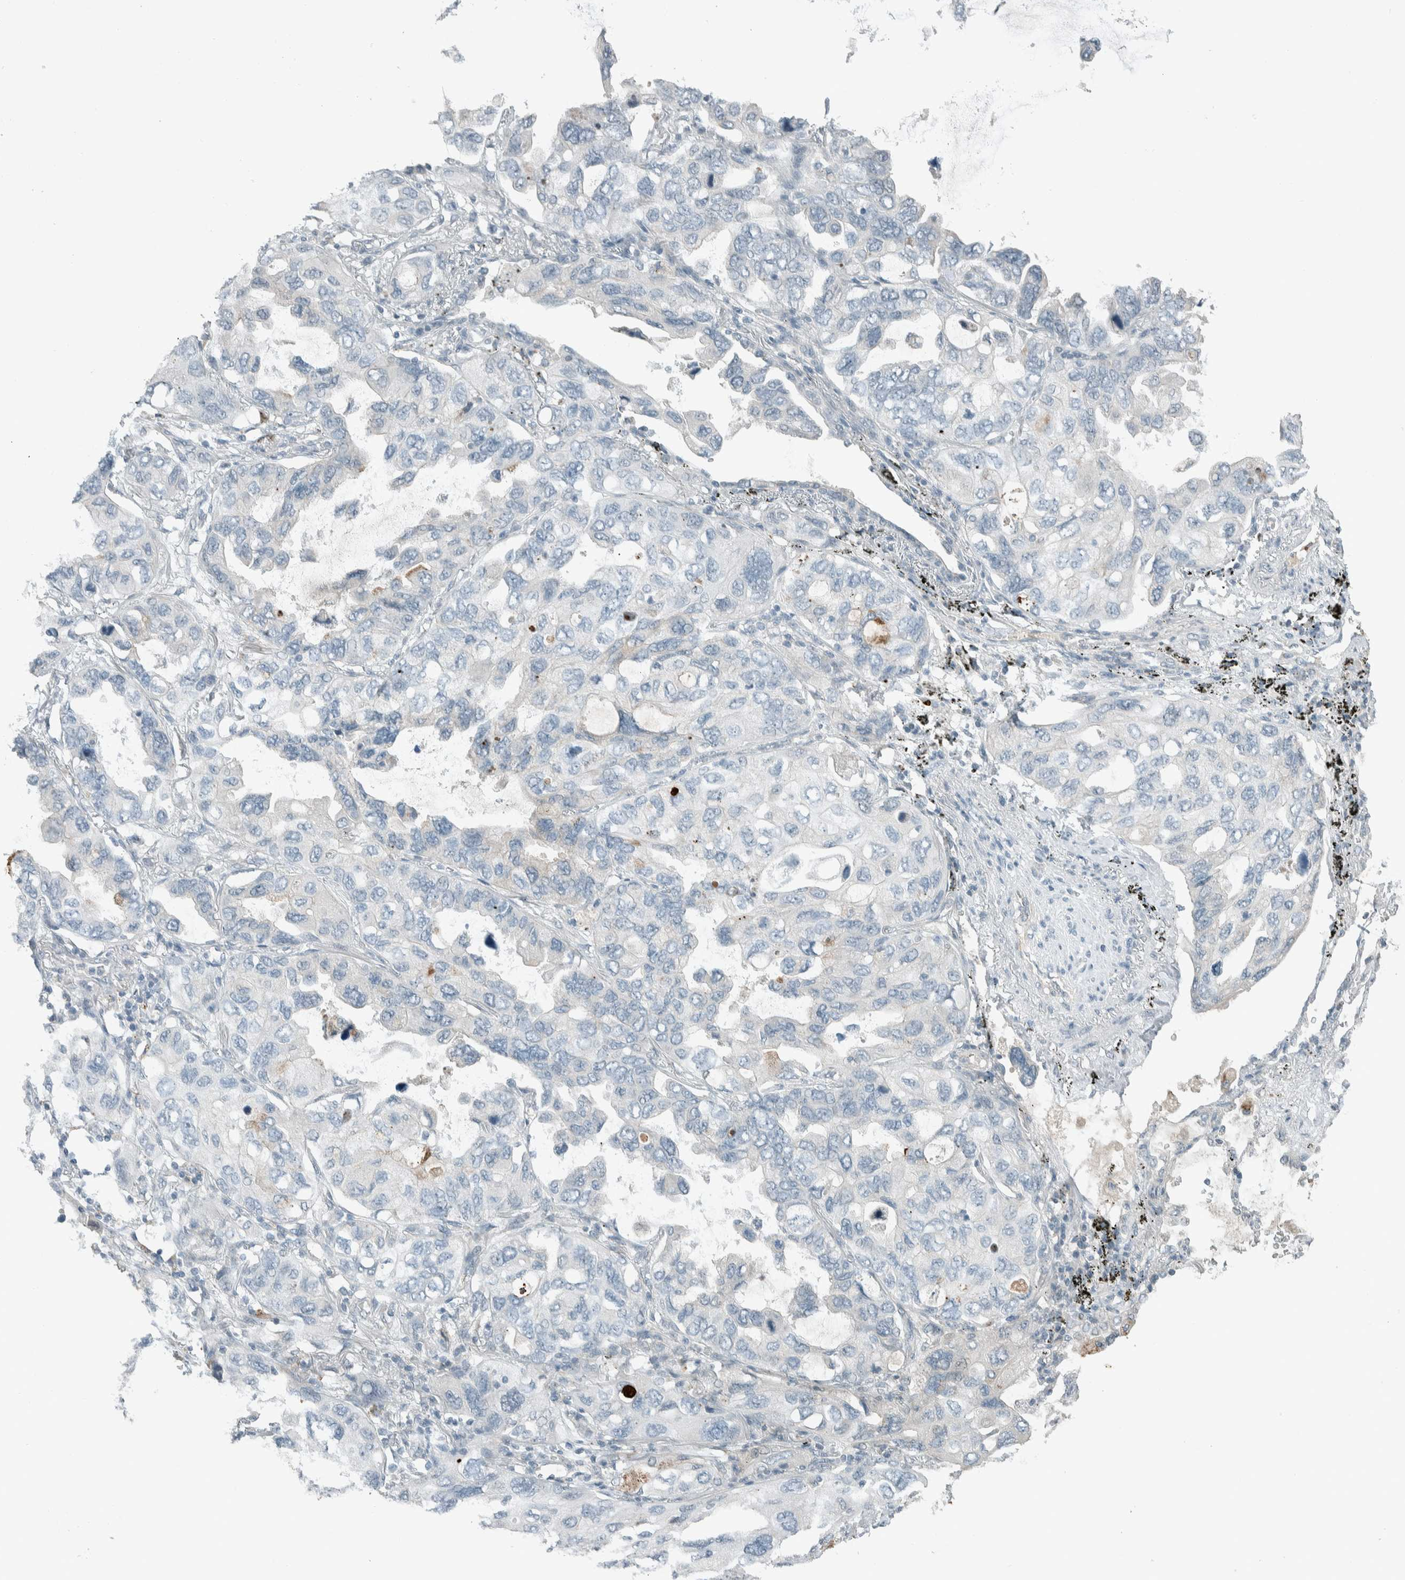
{"staining": {"intensity": "negative", "quantity": "none", "location": "none"}, "tissue": "lung cancer", "cell_type": "Tumor cells", "image_type": "cancer", "snomed": [{"axis": "morphology", "description": "Squamous cell carcinoma, NOS"}, {"axis": "topography", "description": "Lung"}], "caption": "DAB immunohistochemical staining of human lung cancer (squamous cell carcinoma) demonstrates no significant positivity in tumor cells. (Stains: DAB (3,3'-diaminobenzidine) immunohistochemistry with hematoxylin counter stain, Microscopy: brightfield microscopy at high magnification).", "gene": "CERCAM", "patient": {"sex": "female", "age": 73}}